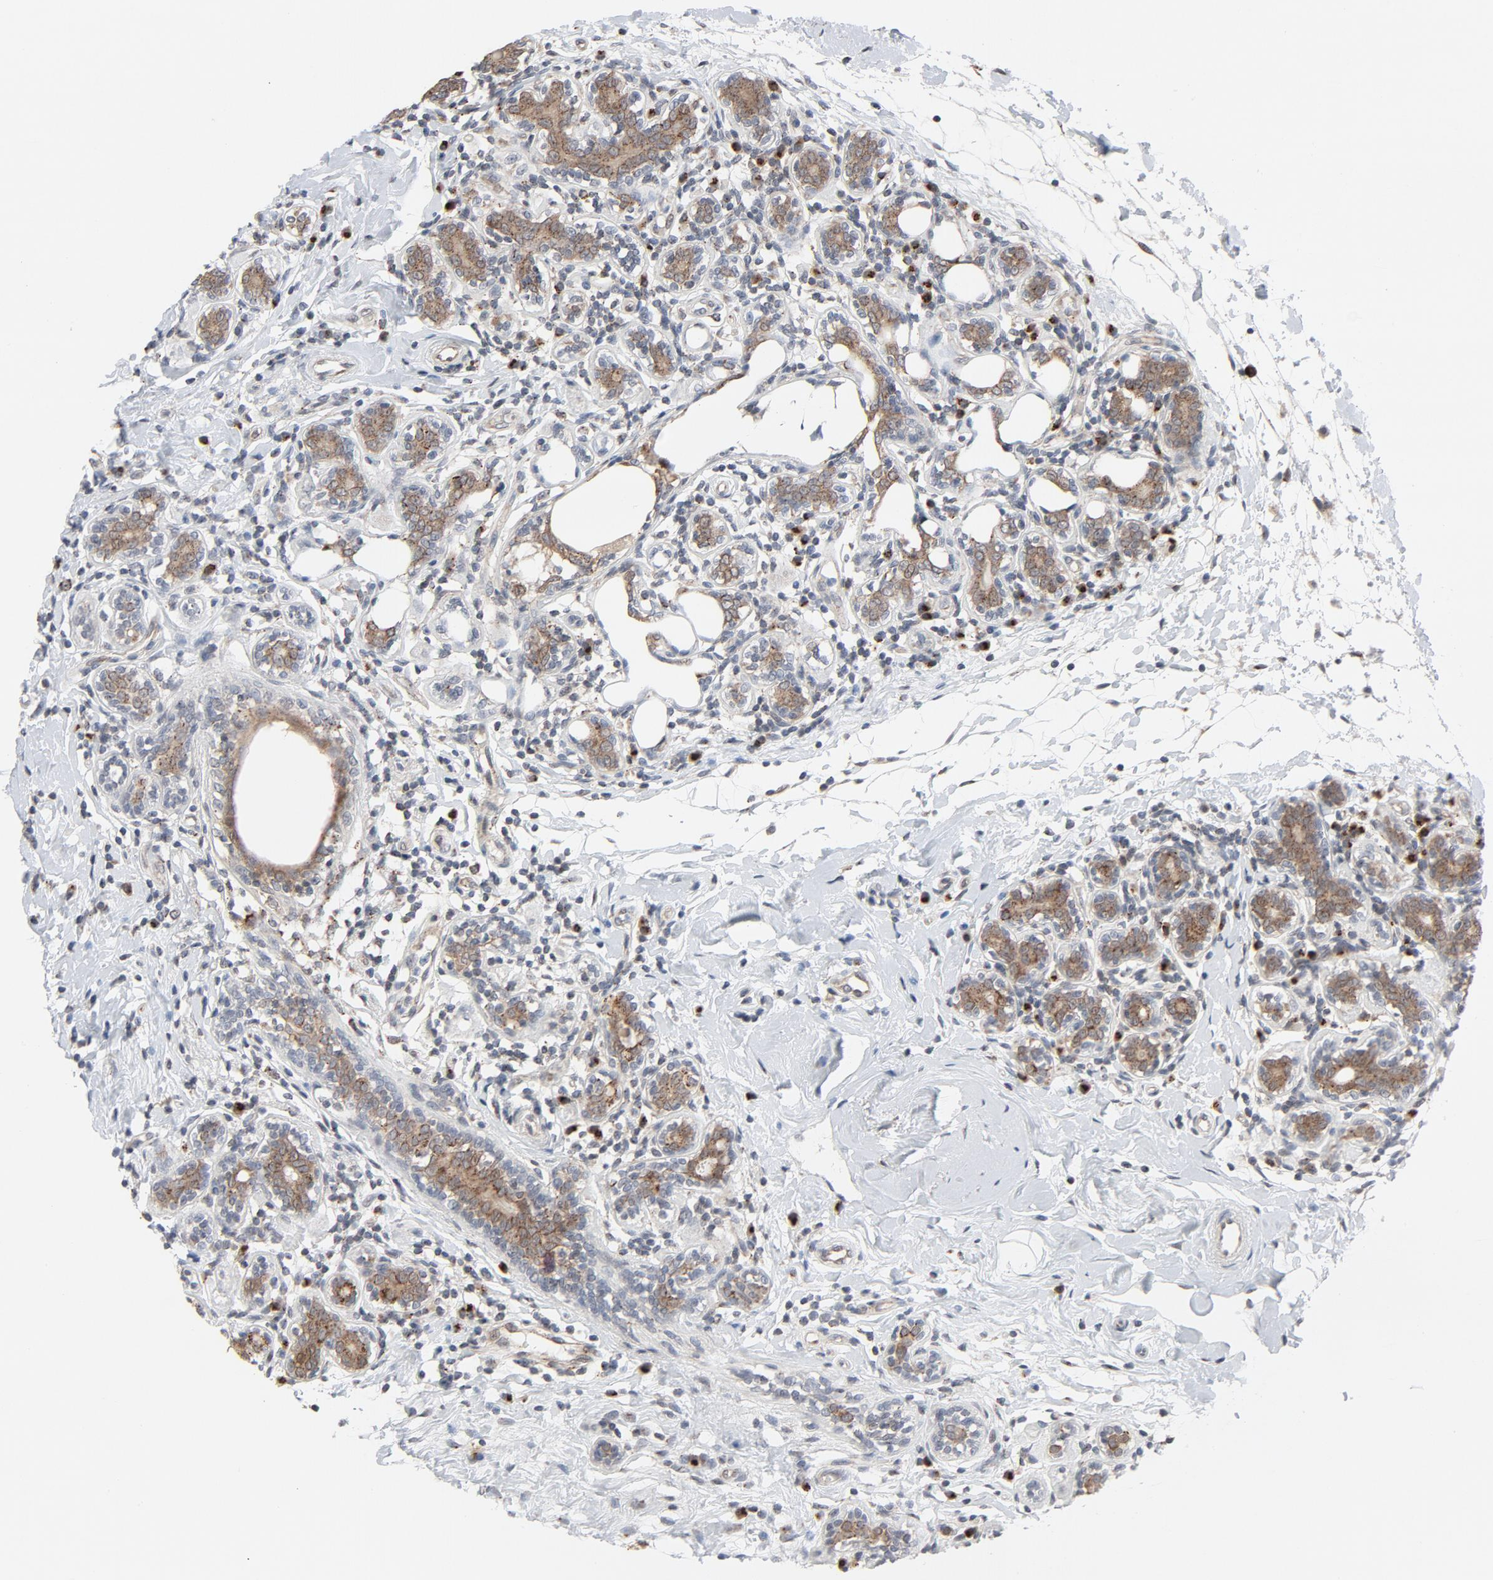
{"staining": {"intensity": "weak", "quantity": ">75%", "location": "cytoplasmic/membranous"}, "tissue": "breast cancer", "cell_type": "Tumor cells", "image_type": "cancer", "snomed": [{"axis": "morphology", "description": "Normal tissue, NOS"}, {"axis": "morphology", "description": "Lobular carcinoma"}, {"axis": "topography", "description": "Breast"}], "caption": "This is an image of immunohistochemistry (IHC) staining of breast lobular carcinoma, which shows weak staining in the cytoplasmic/membranous of tumor cells.", "gene": "RPL12", "patient": {"sex": "female", "age": 47}}